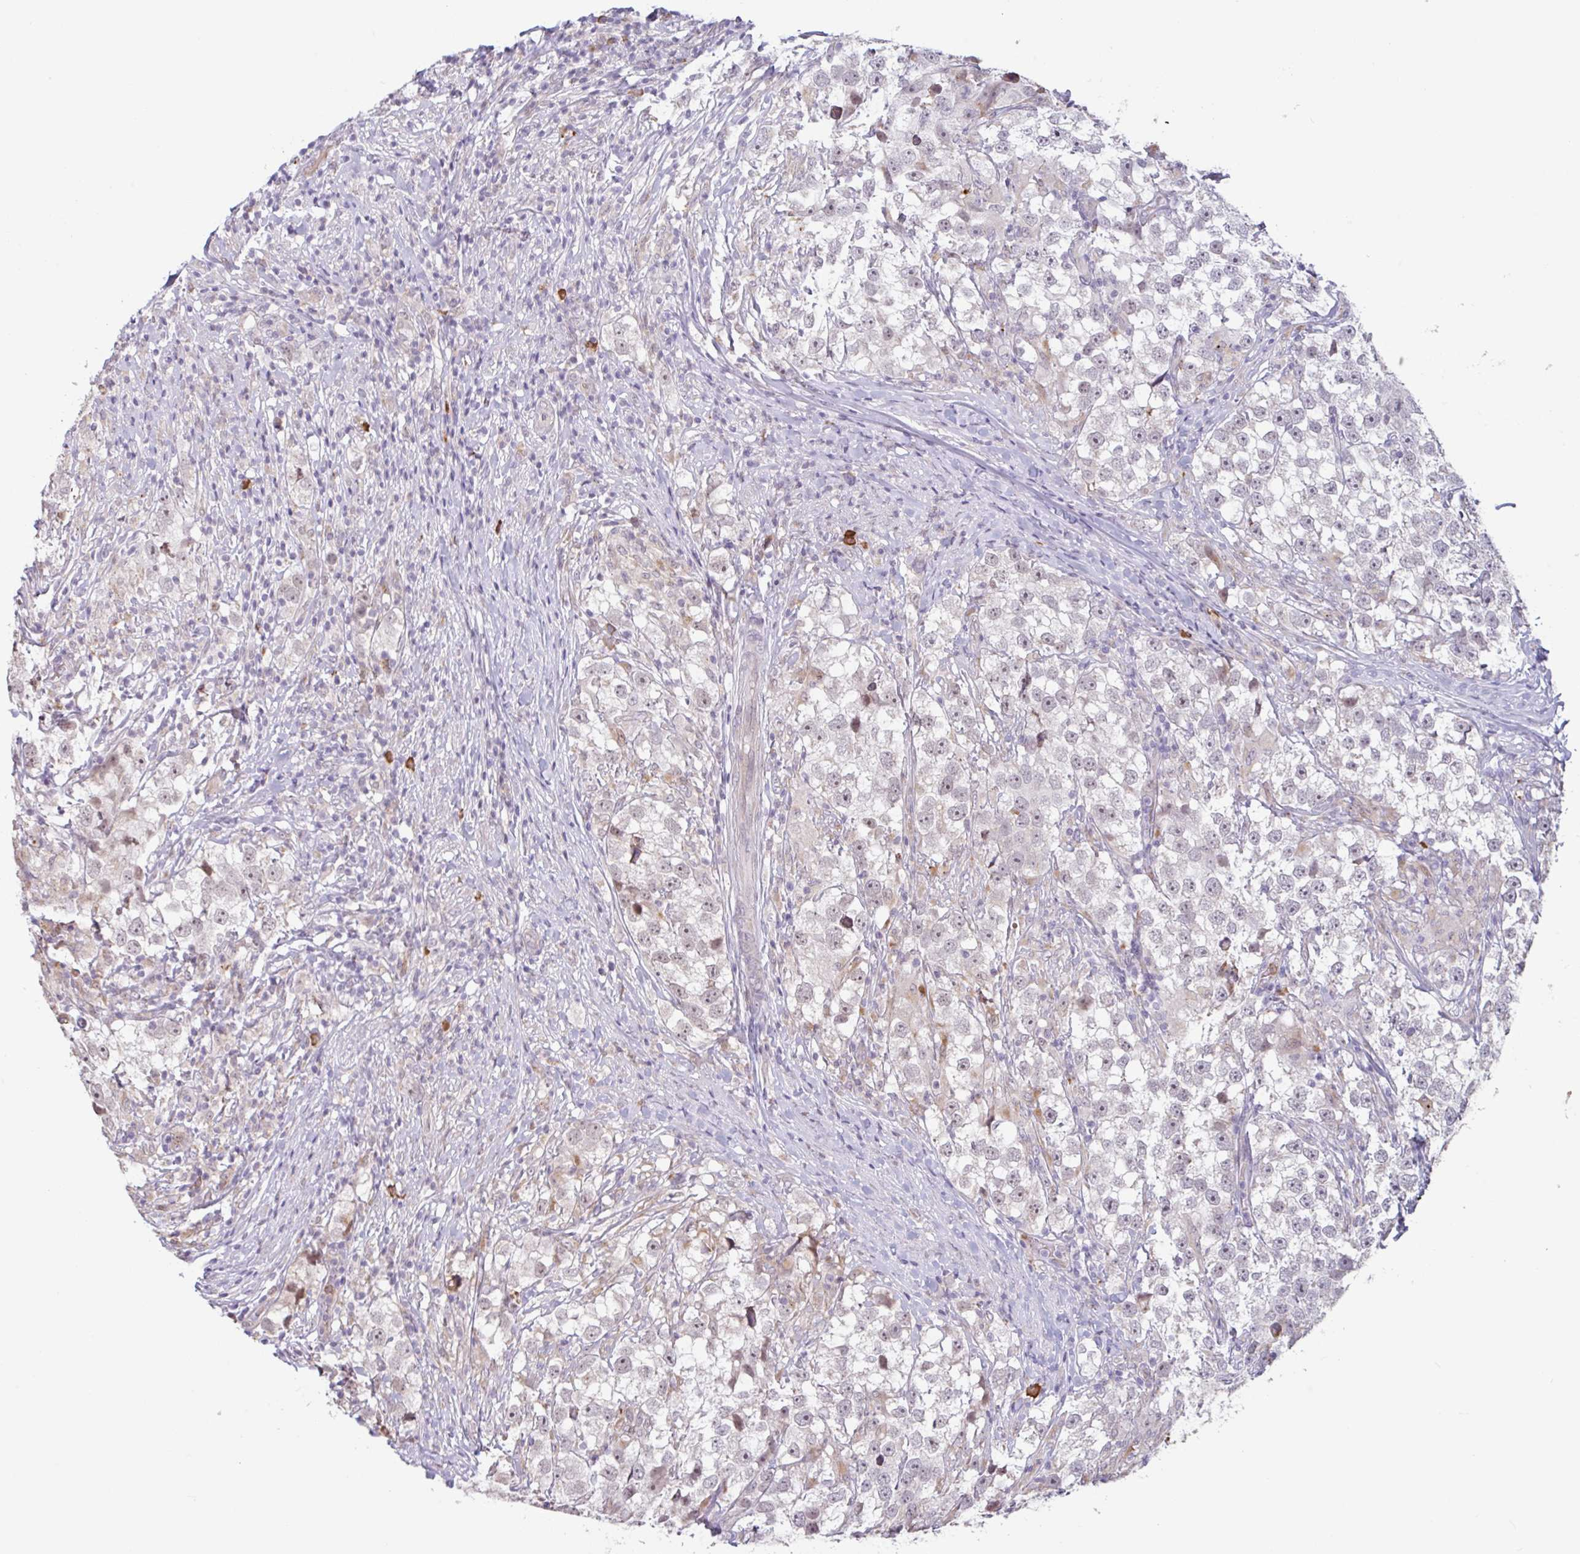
{"staining": {"intensity": "negative", "quantity": "none", "location": "none"}, "tissue": "testis cancer", "cell_type": "Tumor cells", "image_type": "cancer", "snomed": [{"axis": "morphology", "description": "Seminoma, NOS"}, {"axis": "topography", "description": "Testis"}], "caption": "A high-resolution photomicrograph shows IHC staining of testis cancer, which demonstrates no significant positivity in tumor cells. The staining is performed using DAB (3,3'-diaminobenzidine) brown chromogen with nuclei counter-stained in using hematoxylin.", "gene": "TAF1D", "patient": {"sex": "male", "age": 46}}